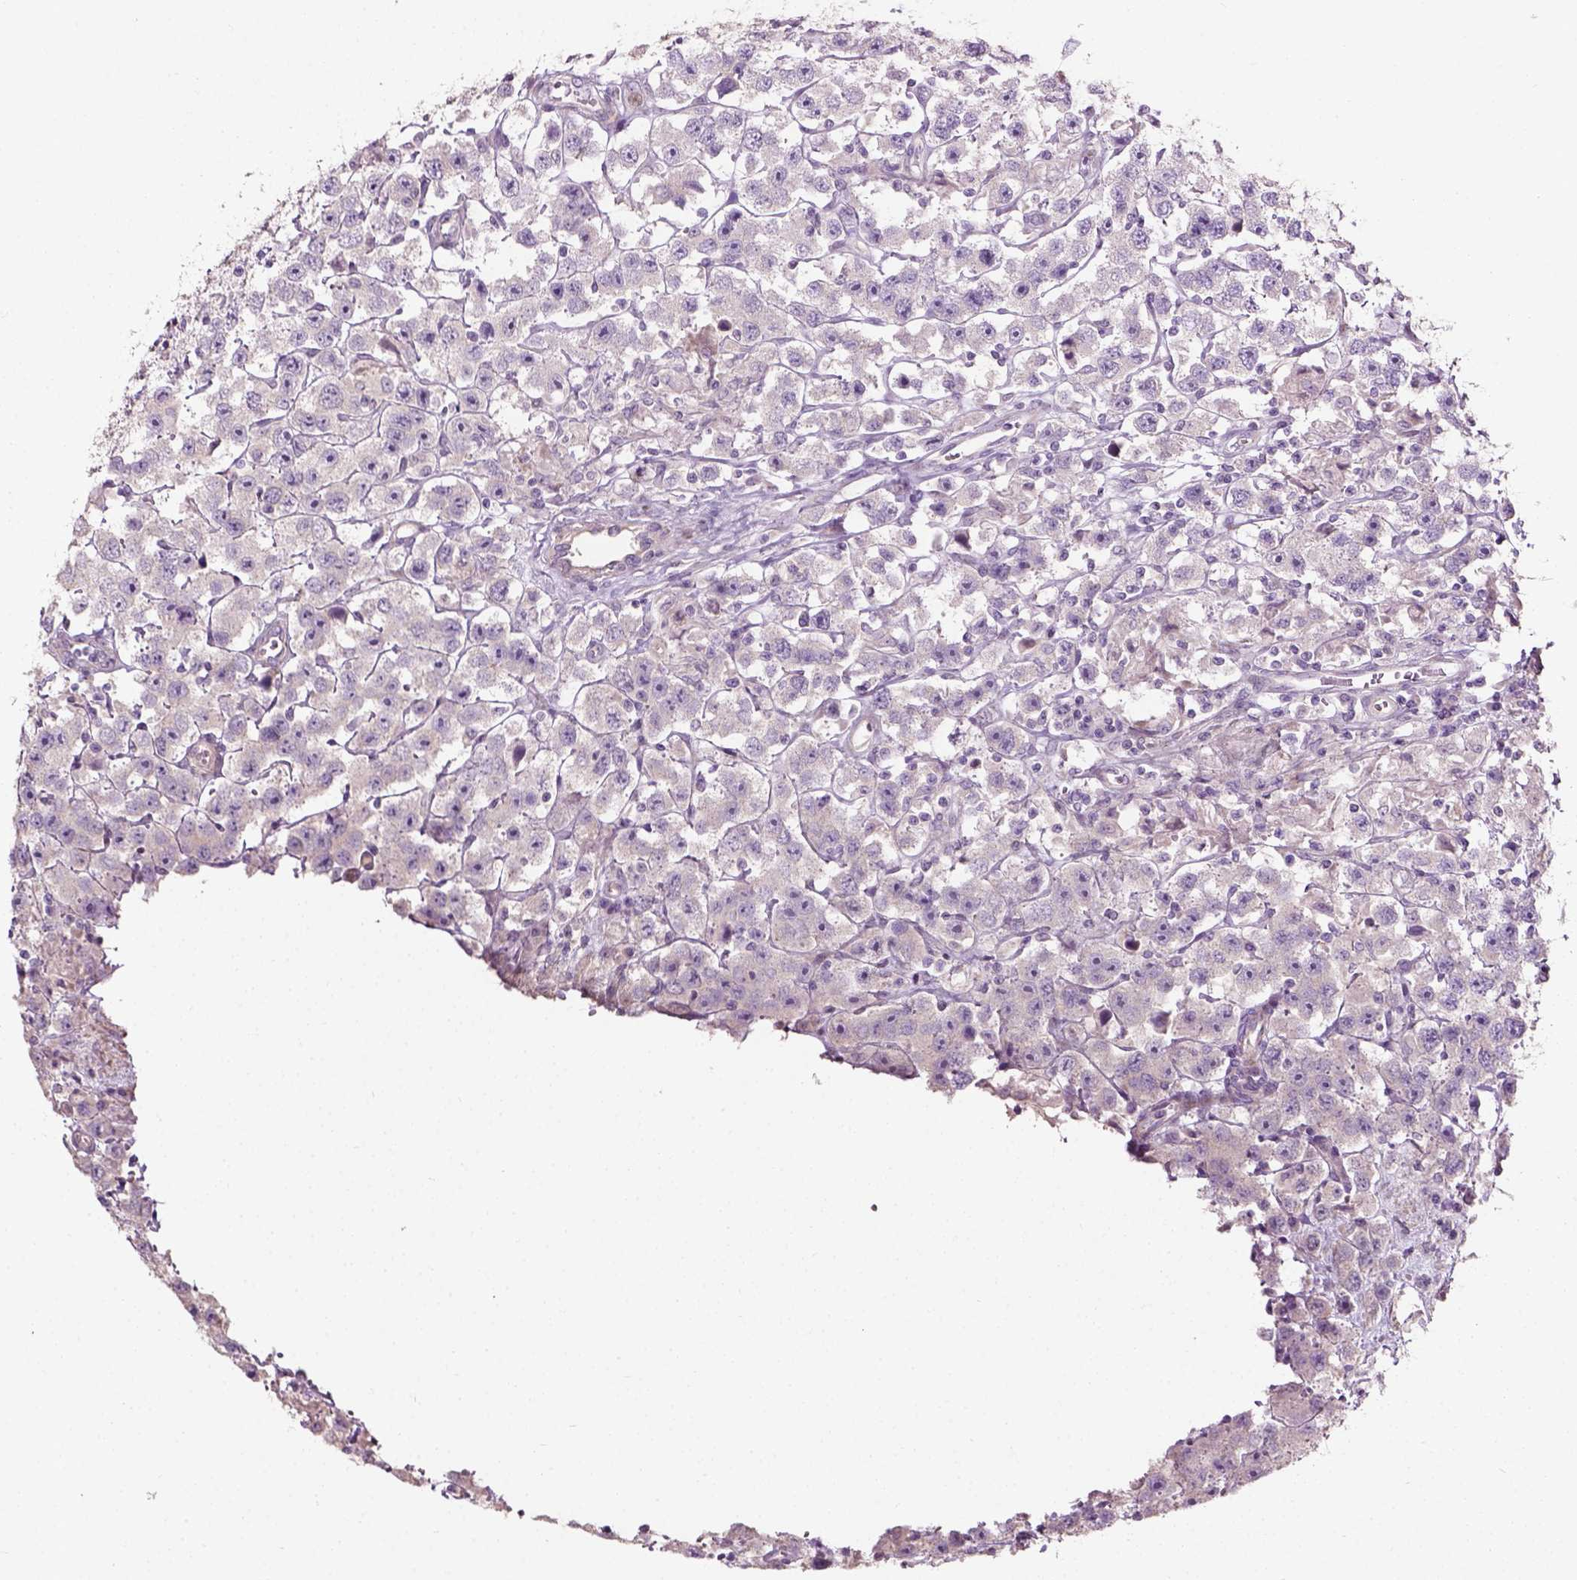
{"staining": {"intensity": "negative", "quantity": "none", "location": "none"}, "tissue": "testis cancer", "cell_type": "Tumor cells", "image_type": "cancer", "snomed": [{"axis": "morphology", "description": "Seminoma, NOS"}, {"axis": "topography", "description": "Testis"}], "caption": "DAB immunohistochemical staining of human testis cancer shows no significant staining in tumor cells.", "gene": "PKP3", "patient": {"sex": "male", "age": 45}}